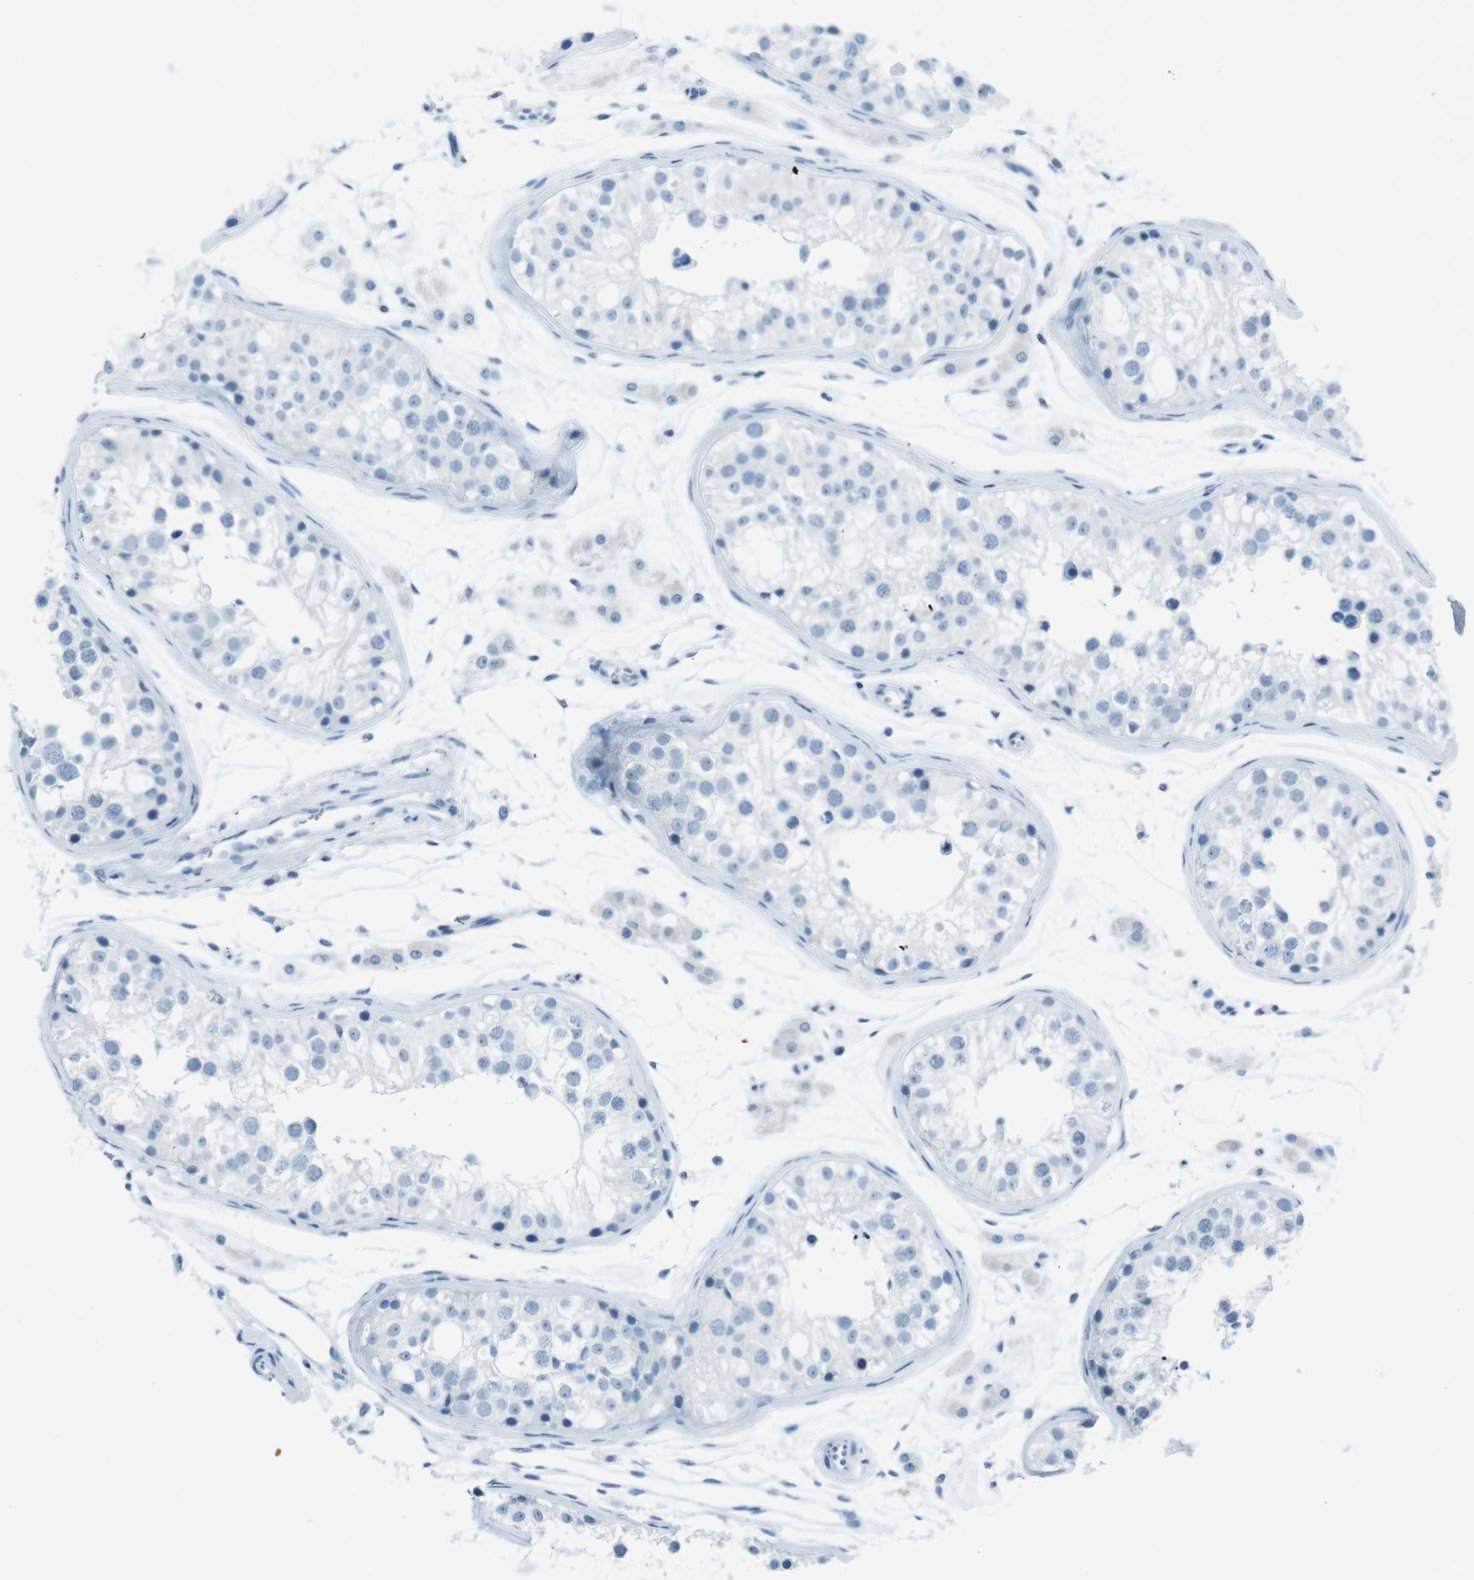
{"staining": {"intensity": "negative", "quantity": "none", "location": "none"}, "tissue": "testis", "cell_type": "Cells in seminiferous ducts", "image_type": "normal", "snomed": [{"axis": "morphology", "description": "Normal tissue, NOS"}, {"axis": "morphology", "description": "Adenocarcinoma, metastatic, NOS"}, {"axis": "topography", "description": "Testis"}], "caption": "A photomicrograph of testis stained for a protein displays no brown staining in cells in seminiferous ducts.", "gene": "TMEM207", "patient": {"sex": "male", "age": 26}}